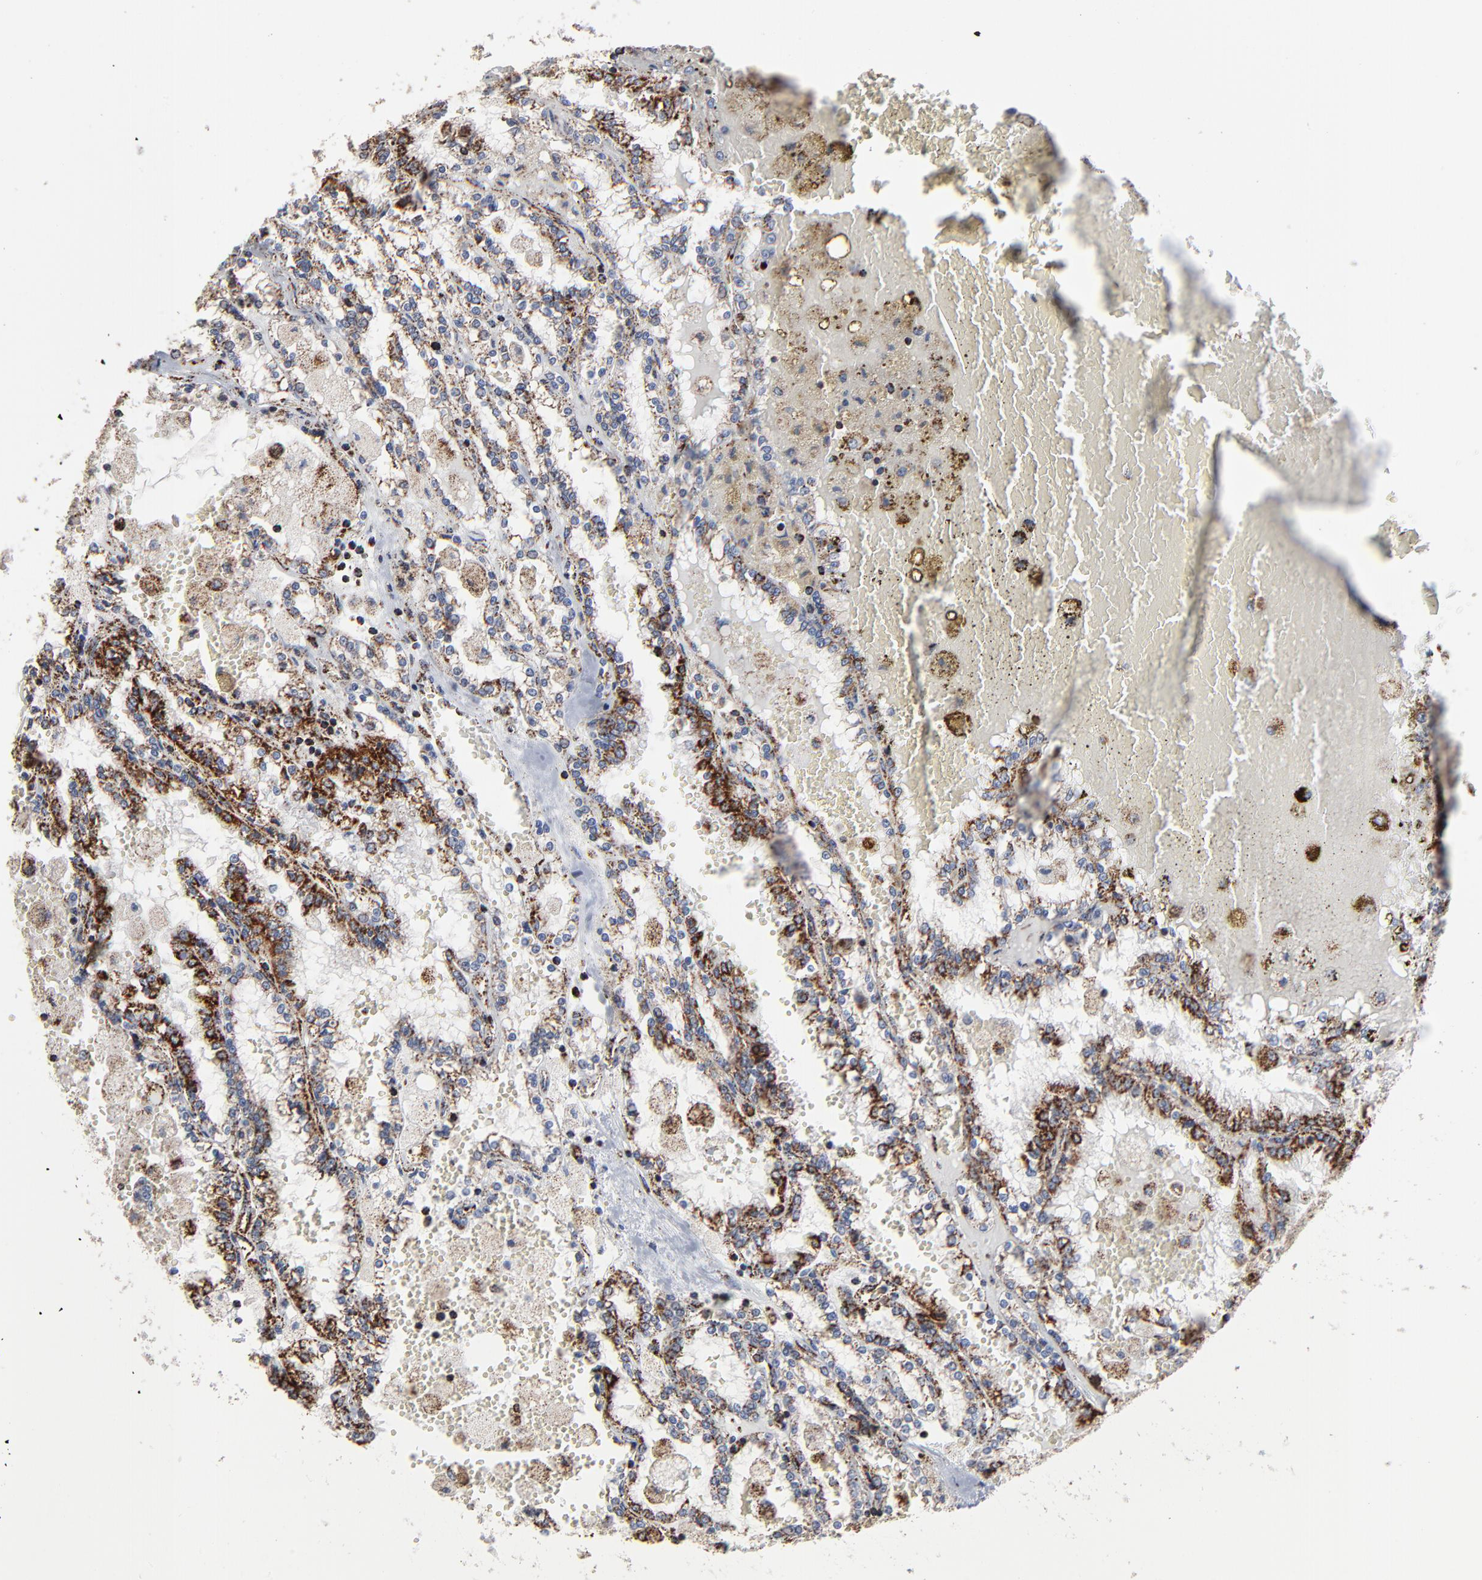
{"staining": {"intensity": "strong", "quantity": ">75%", "location": "cytoplasmic/membranous"}, "tissue": "renal cancer", "cell_type": "Tumor cells", "image_type": "cancer", "snomed": [{"axis": "morphology", "description": "Adenocarcinoma, NOS"}, {"axis": "topography", "description": "Kidney"}], "caption": "This is a photomicrograph of immunohistochemistry staining of renal cancer (adenocarcinoma), which shows strong staining in the cytoplasmic/membranous of tumor cells.", "gene": "UQCRC1", "patient": {"sex": "female", "age": 56}}